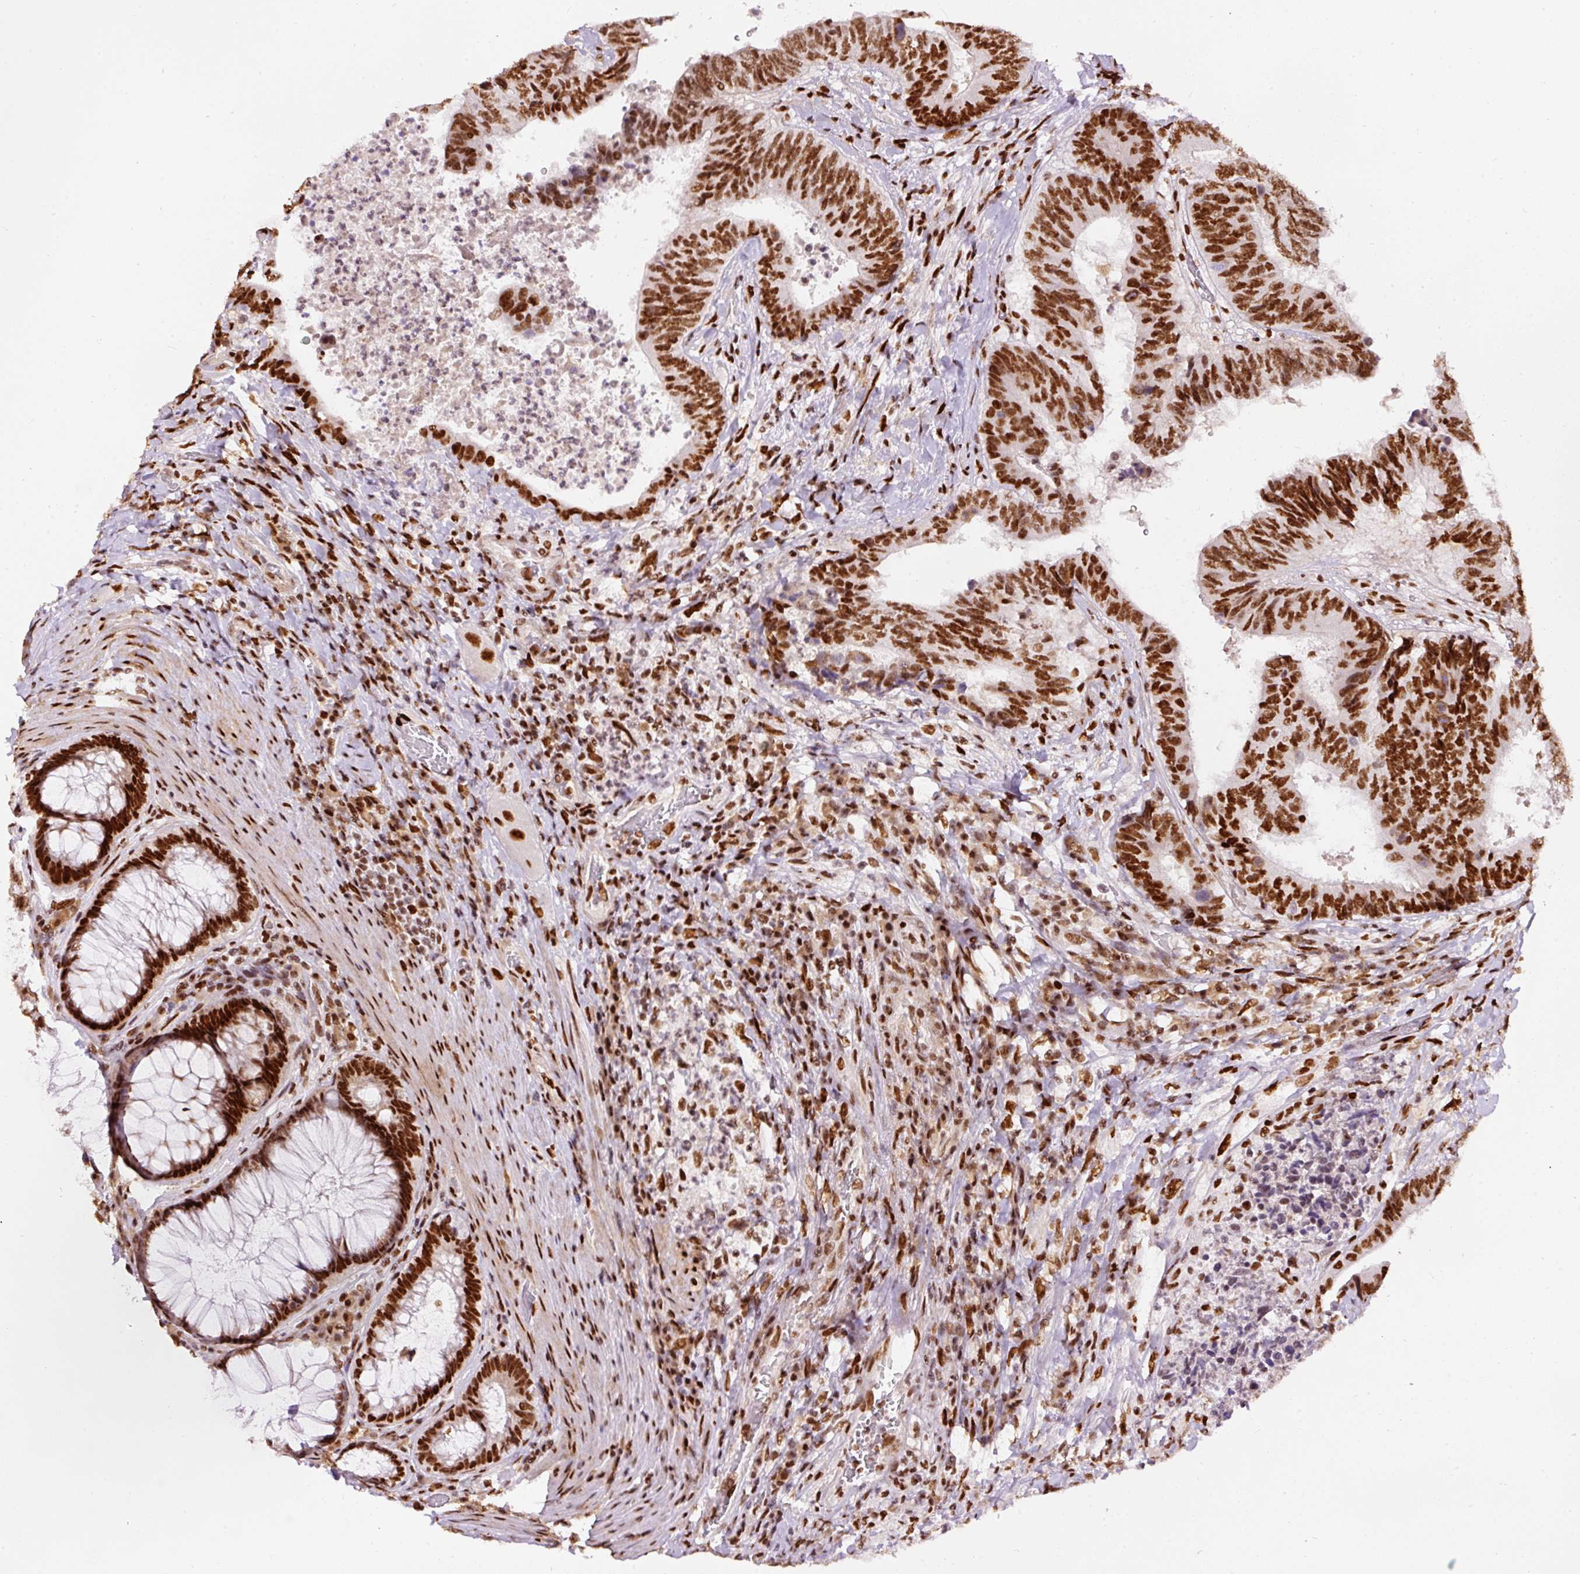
{"staining": {"intensity": "strong", "quantity": ">75%", "location": "nuclear"}, "tissue": "colorectal cancer", "cell_type": "Tumor cells", "image_type": "cancer", "snomed": [{"axis": "morphology", "description": "Adenocarcinoma, NOS"}, {"axis": "topography", "description": "Rectum"}], "caption": "Immunohistochemical staining of colorectal adenocarcinoma shows strong nuclear protein expression in about >75% of tumor cells. Using DAB (3,3'-diaminobenzidine) (brown) and hematoxylin (blue) stains, captured at high magnification using brightfield microscopy.", "gene": "HNRNPC", "patient": {"sex": "male", "age": 72}}